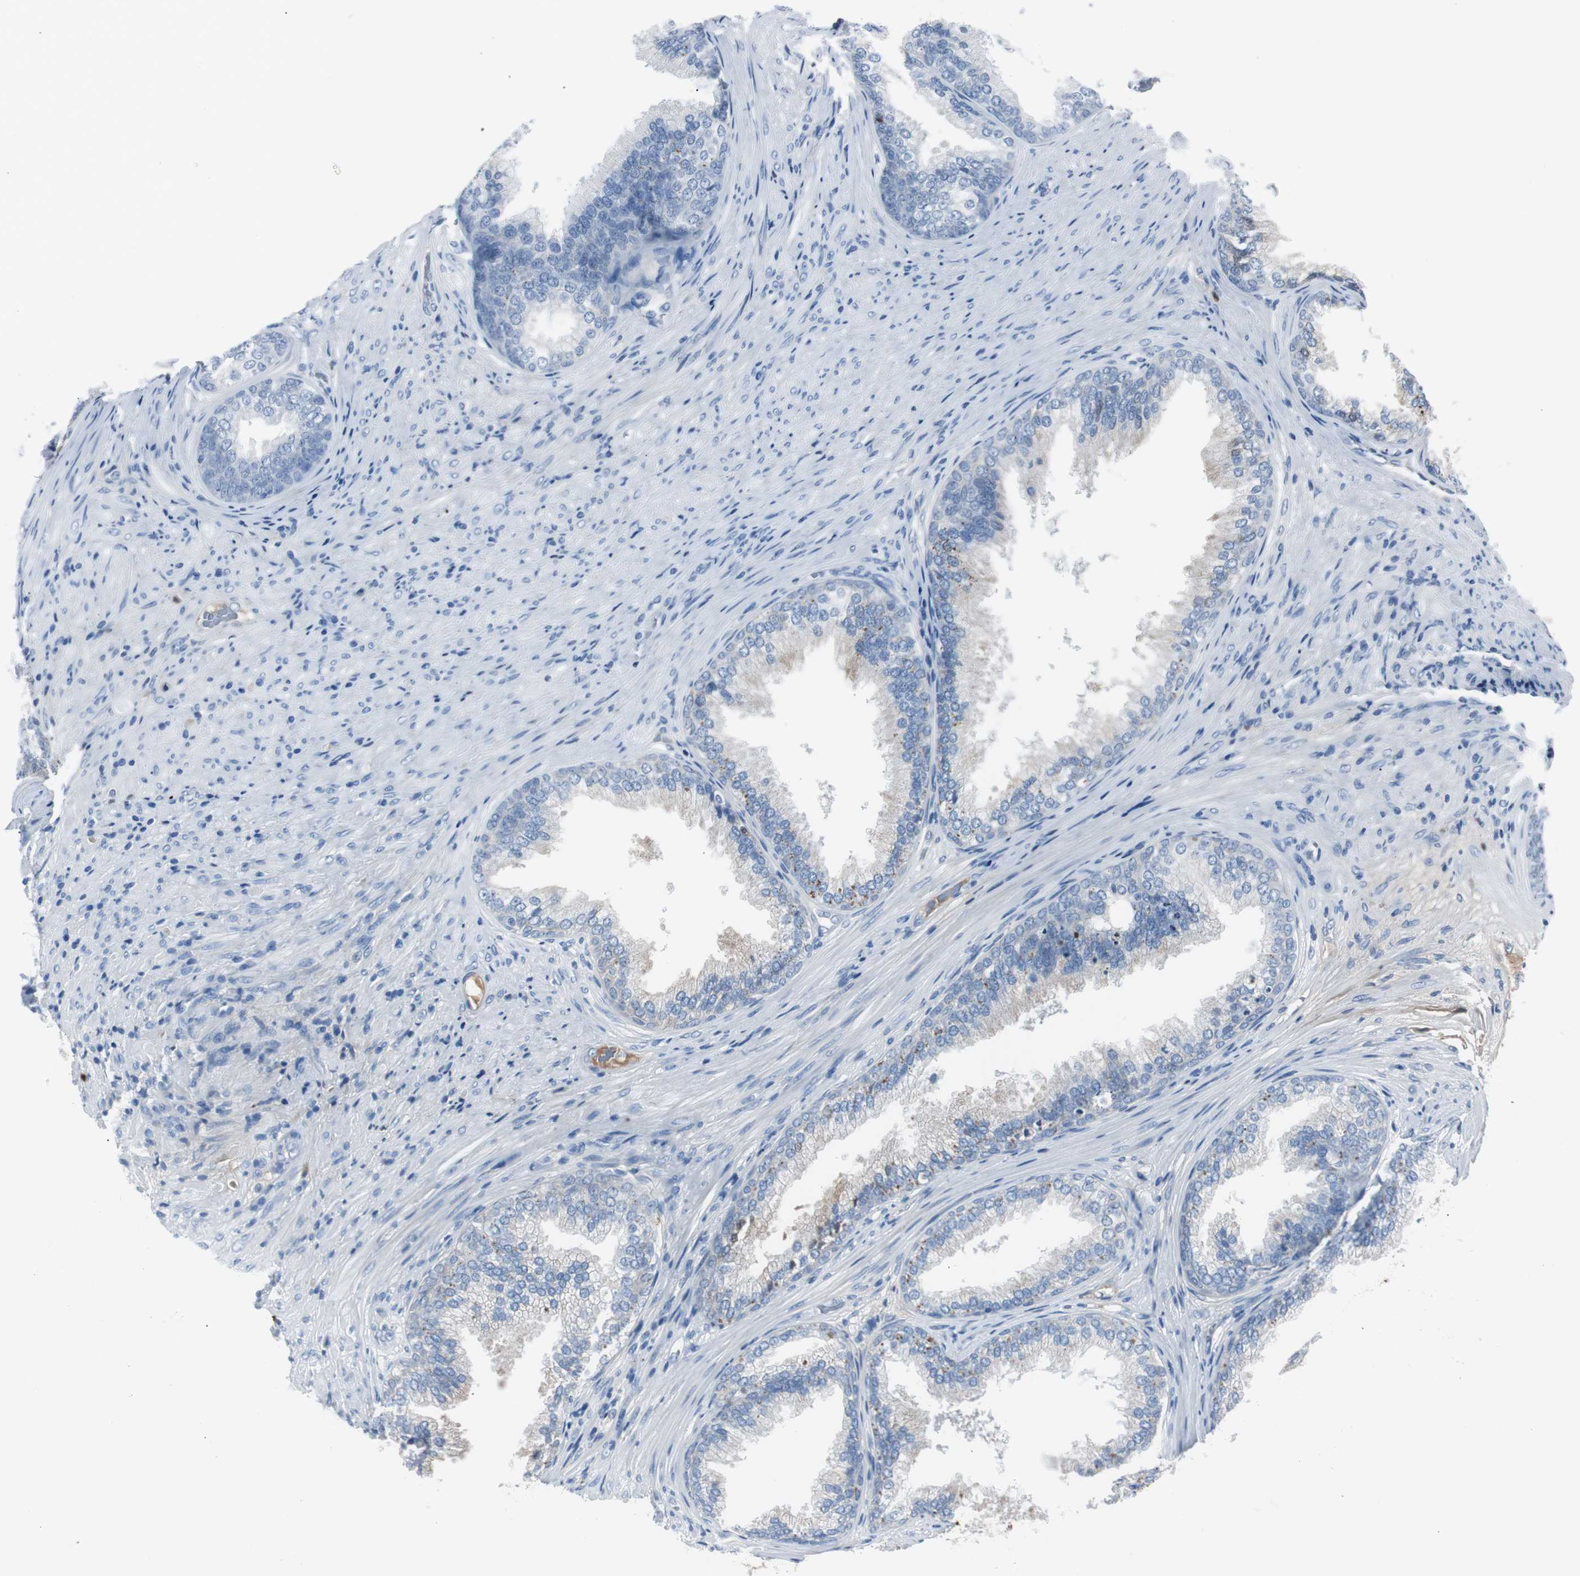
{"staining": {"intensity": "moderate", "quantity": "<25%", "location": "cytoplasmic/membranous"}, "tissue": "prostate", "cell_type": "Glandular cells", "image_type": "normal", "snomed": [{"axis": "morphology", "description": "Normal tissue, NOS"}, {"axis": "topography", "description": "Prostate"}], "caption": "This histopathology image demonstrates IHC staining of normal prostate, with low moderate cytoplasmic/membranous positivity in approximately <25% of glandular cells.", "gene": "SERPINF1", "patient": {"sex": "male", "age": 76}}